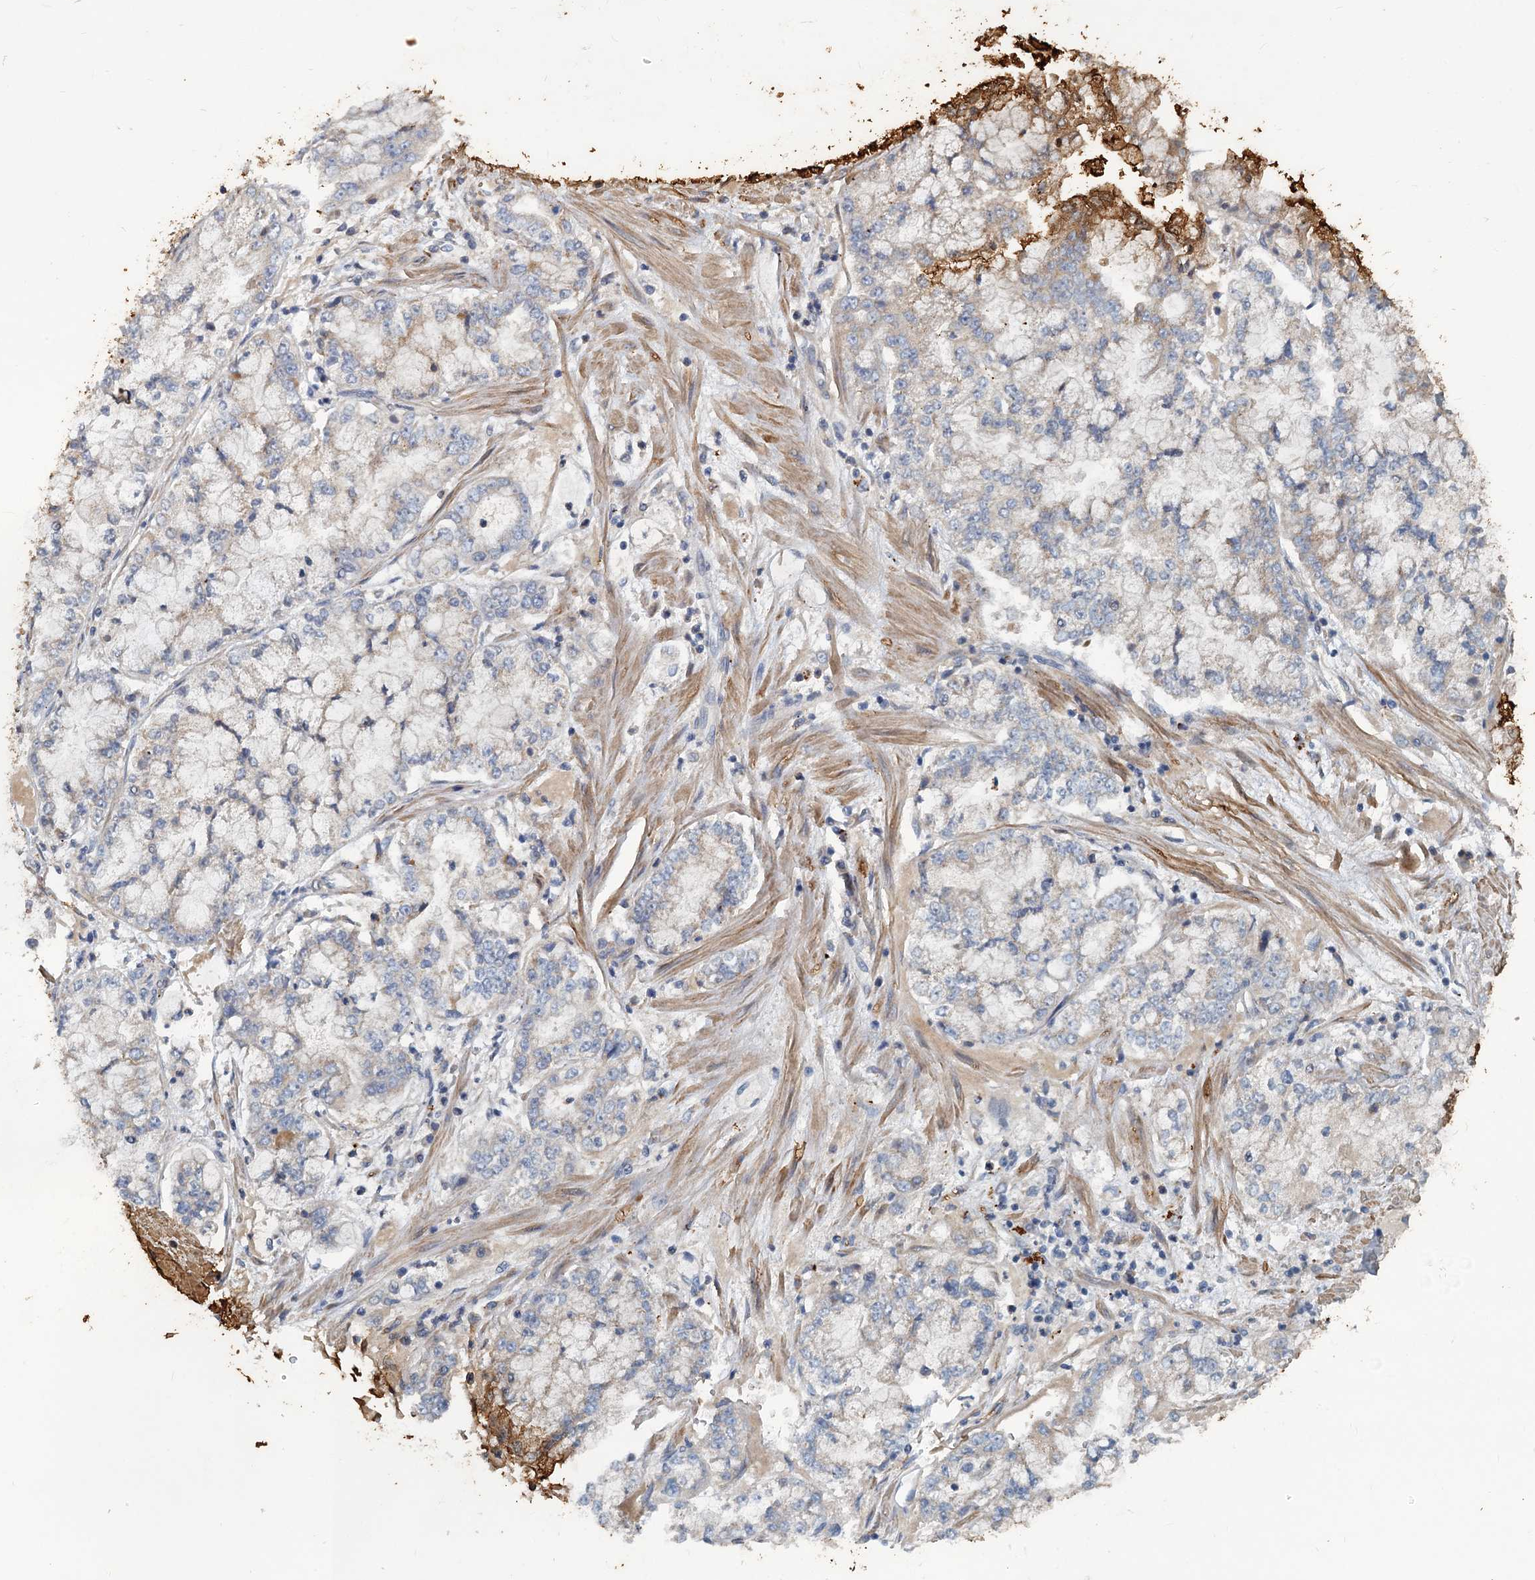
{"staining": {"intensity": "negative", "quantity": "none", "location": "none"}, "tissue": "stomach cancer", "cell_type": "Tumor cells", "image_type": "cancer", "snomed": [{"axis": "morphology", "description": "Adenocarcinoma, NOS"}, {"axis": "topography", "description": "Stomach"}], "caption": "There is no significant staining in tumor cells of stomach adenocarcinoma. The staining was performed using DAB to visualize the protein expression in brown, while the nuclei were stained in blue with hematoxylin (Magnification: 20x).", "gene": "SLC2A7", "patient": {"sex": "male", "age": 76}}